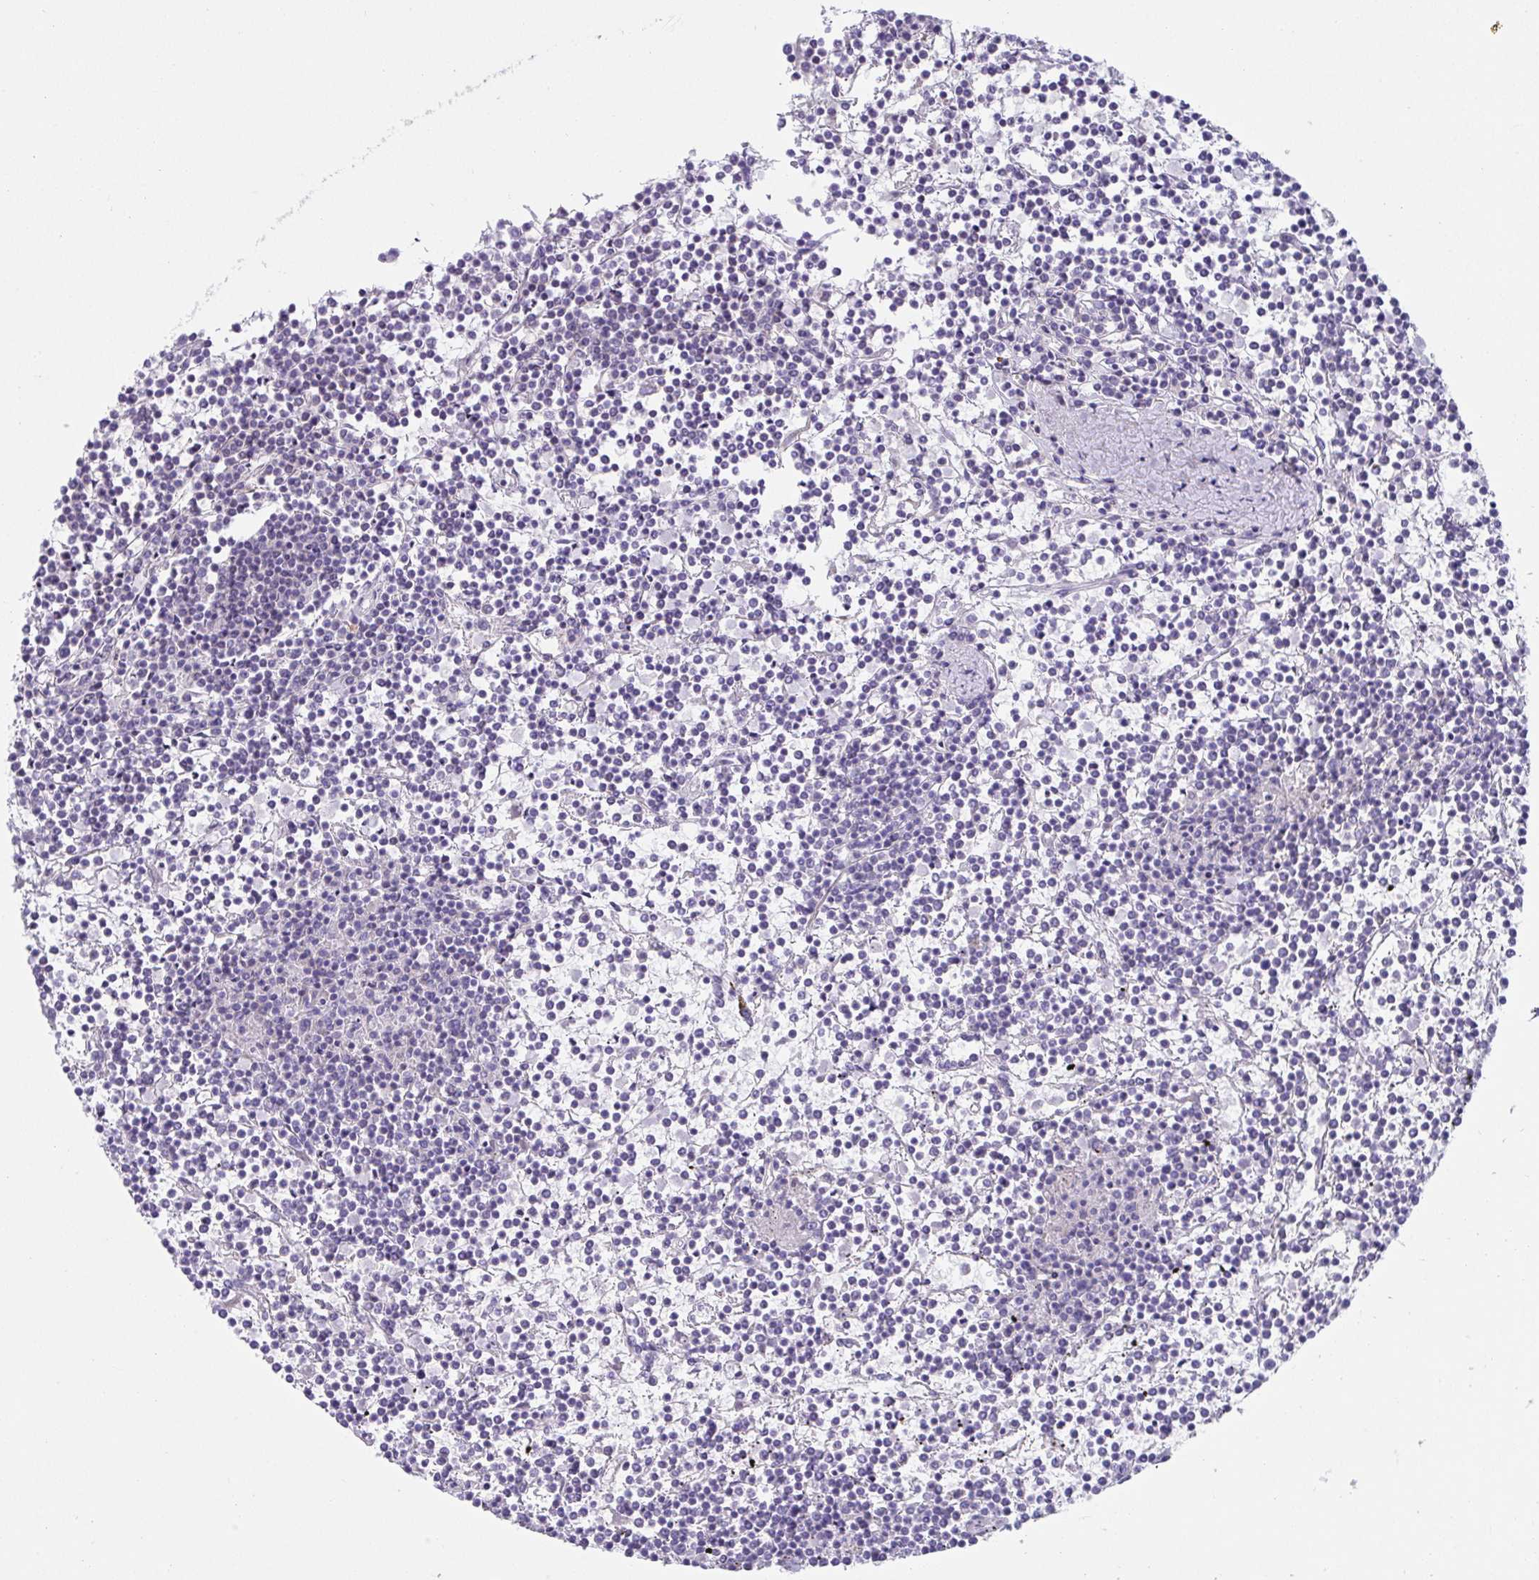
{"staining": {"intensity": "negative", "quantity": "none", "location": "none"}, "tissue": "lymphoma", "cell_type": "Tumor cells", "image_type": "cancer", "snomed": [{"axis": "morphology", "description": "Malignant lymphoma, non-Hodgkin's type, Low grade"}, {"axis": "topography", "description": "Spleen"}], "caption": "This is a histopathology image of IHC staining of lymphoma, which shows no expression in tumor cells. (Immunohistochemistry (ihc), brightfield microscopy, high magnification).", "gene": "CXCR1", "patient": {"sex": "female", "age": 19}}